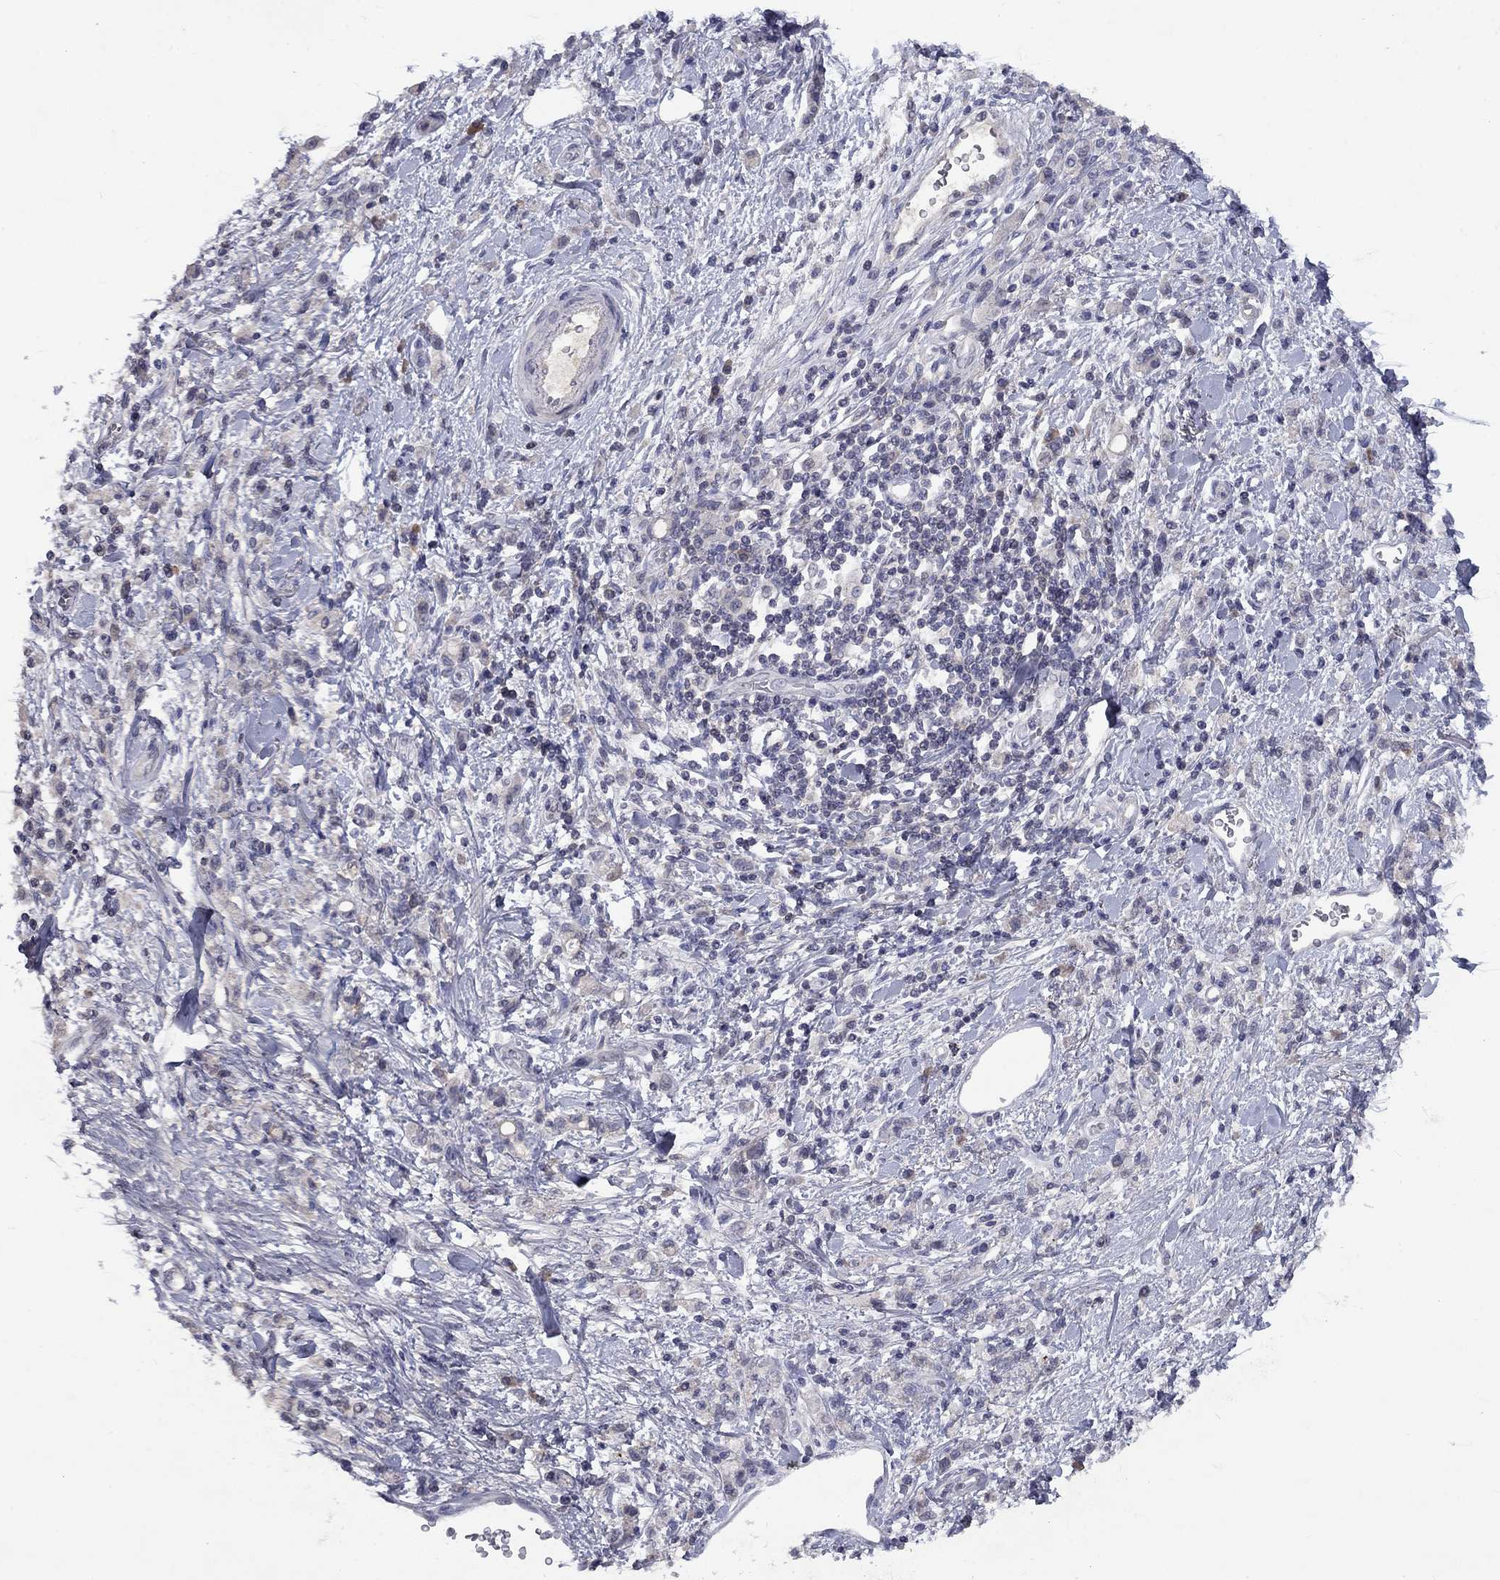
{"staining": {"intensity": "negative", "quantity": "none", "location": "none"}, "tissue": "stomach cancer", "cell_type": "Tumor cells", "image_type": "cancer", "snomed": [{"axis": "morphology", "description": "Adenocarcinoma, NOS"}, {"axis": "topography", "description": "Stomach"}], "caption": "This image is of stomach adenocarcinoma stained with immunohistochemistry to label a protein in brown with the nuclei are counter-stained blue. There is no expression in tumor cells.", "gene": "CACNA1A", "patient": {"sex": "male", "age": 77}}